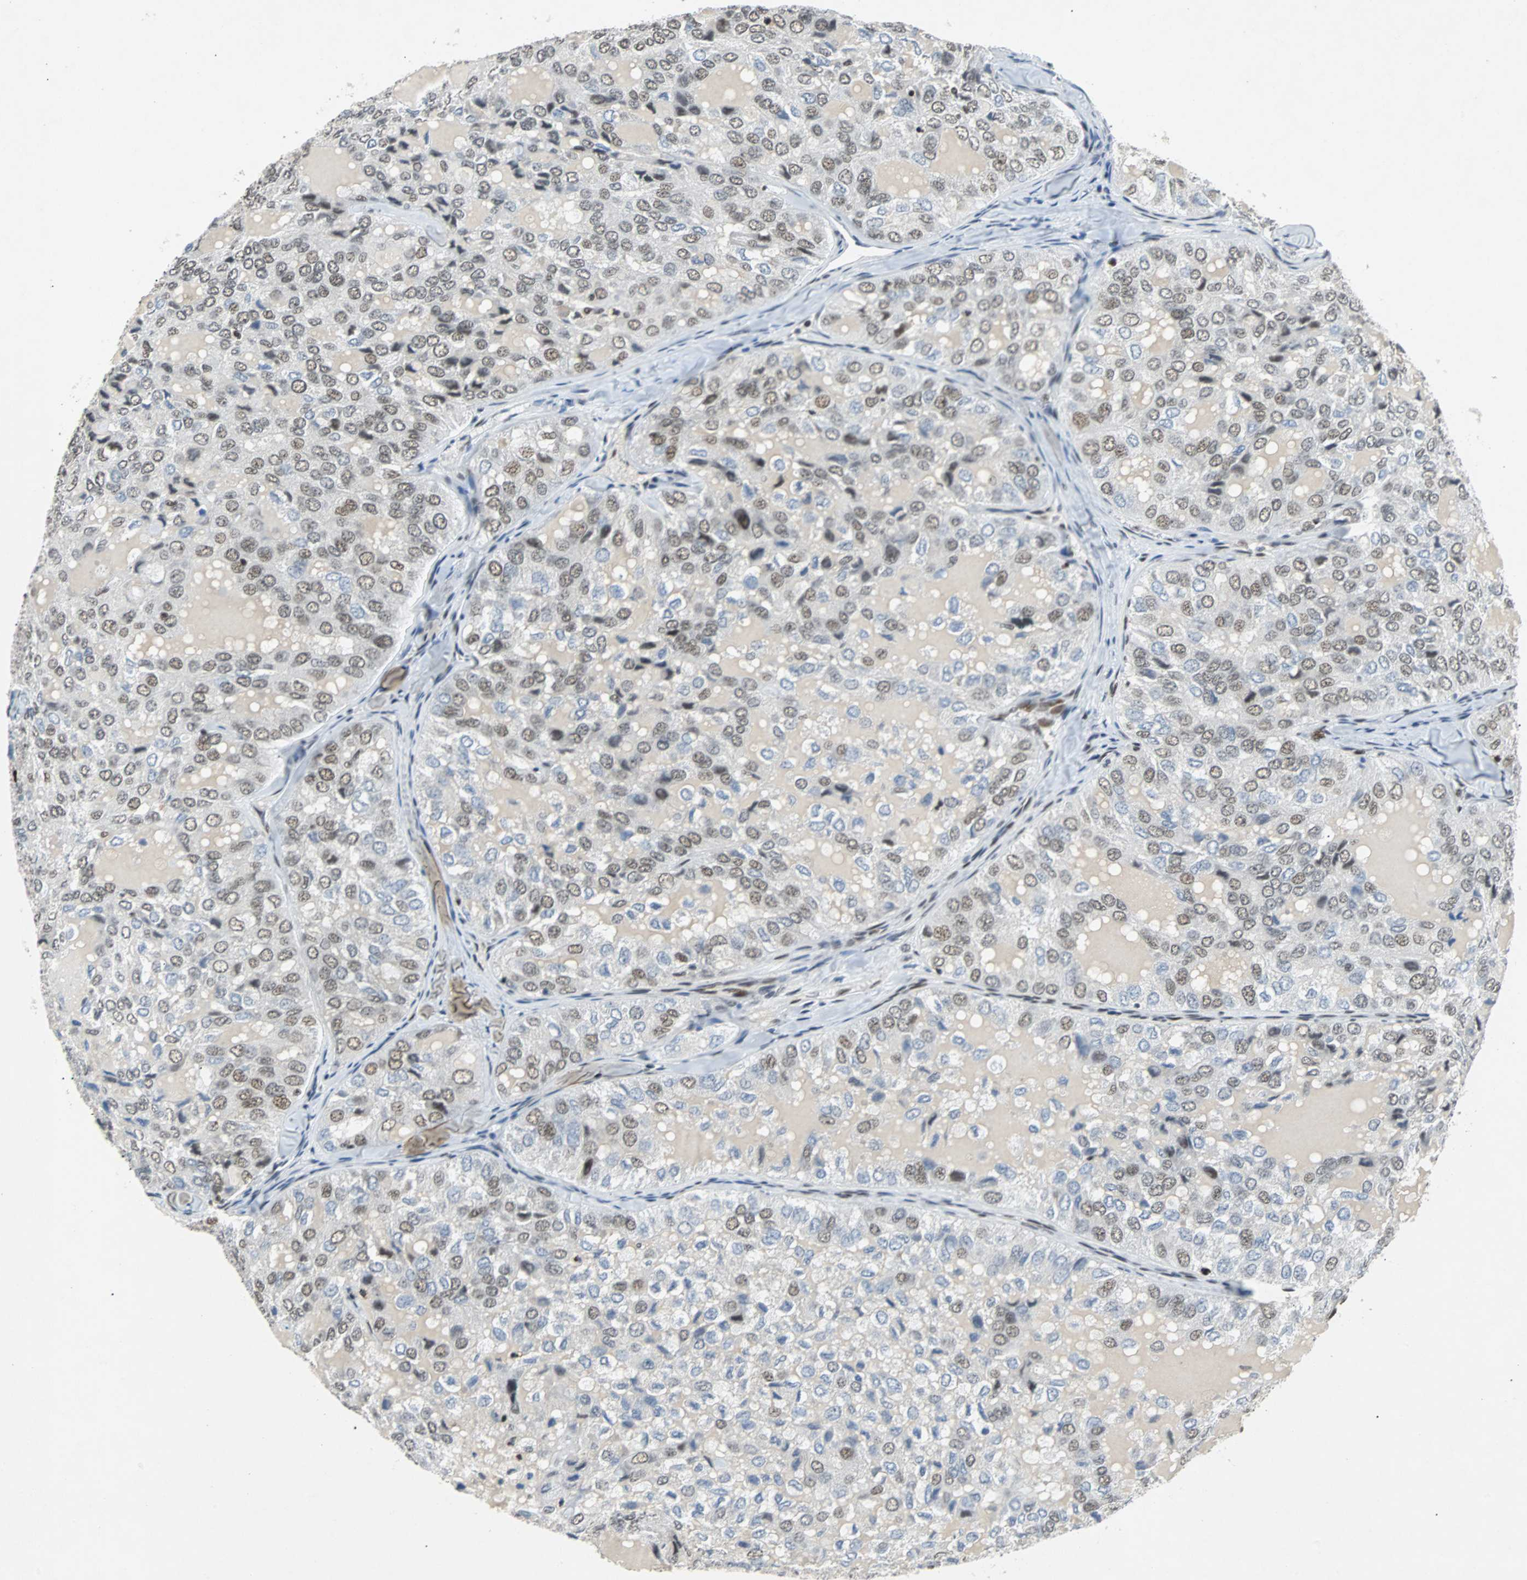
{"staining": {"intensity": "moderate", "quantity": "25%-75%", "location": "nuclear"}, "tissue": "thyroid cancer", "cell_type": "Tumor cells", "image_type": "cancer", "snomed": [{"axis": "morphology", "description": "Follicular adenoma carcinoma, NOS"}, {"axis": "topography", "description": "Thyroid gland"}], "caption": "Tumor cells show moderate nuclear staining in about 25%-75% of cells in thyroid cancer (follicular adenoma carcinoma).", "gene": "GATAD2A", "patient": {"sex": "male", "age": 75}}